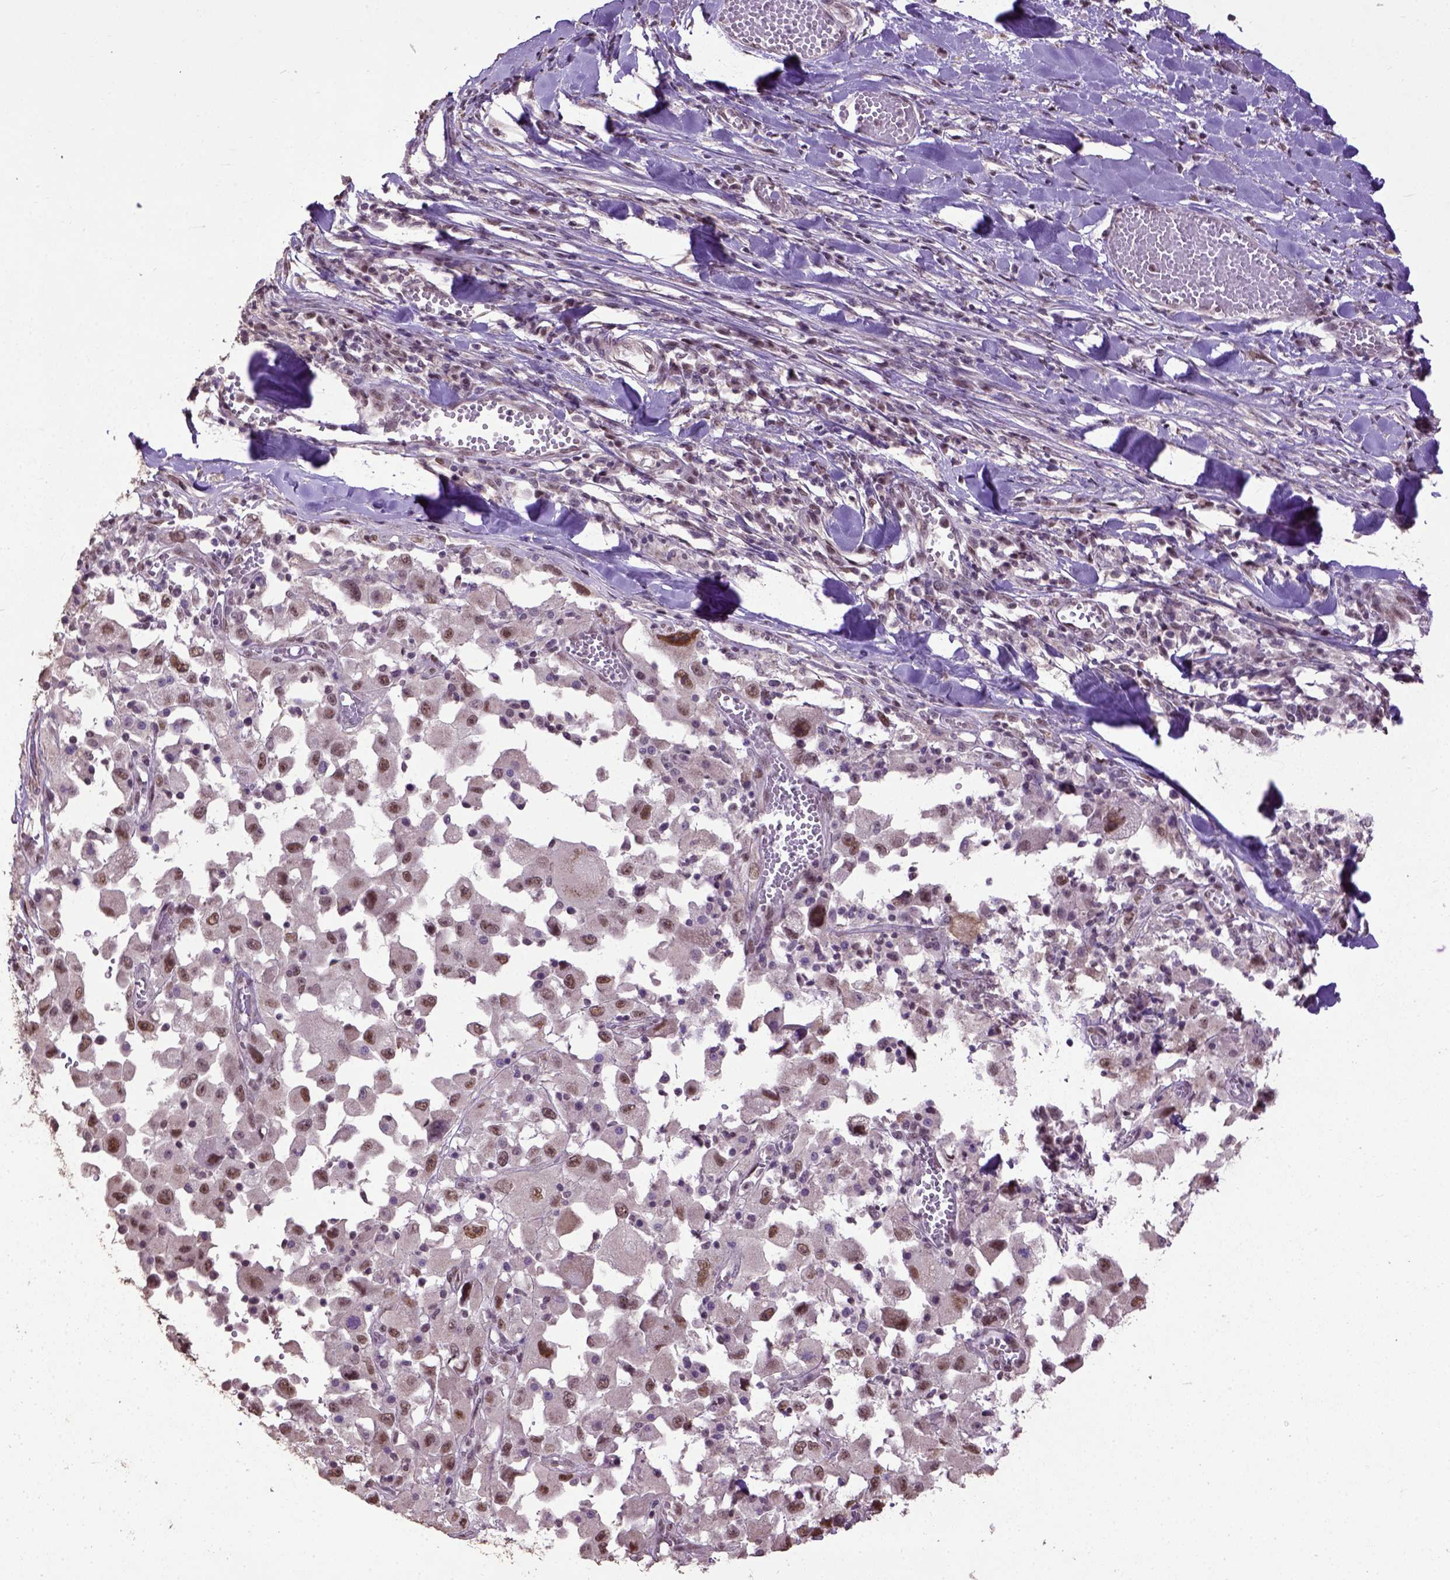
{"staining": {"intensity": "moderate", "quantity": ">75%", "location": "nuclear"}, "tissue": "melanoma", "cell_type": "Tumor cells", "image_type": "cancer", "snomed": [{"axis": "morphology", "description": "Malignant melanoma, Metastatic site"}, {"axis": "topography", "description": "Lymph node"}], "caption": "Protein staining demonstrates moderate nuclear staining in approximately >75% of tumor cells in malignant melanoma (metastatic site). Using DAB (3,3'-diaminobenzidine) (brown) and hematoxylin (blue) stains, captured at high magnification using brightfield microscopy.", "gene": "UBA3", "patient": {"sex": "male", "age": 50}}